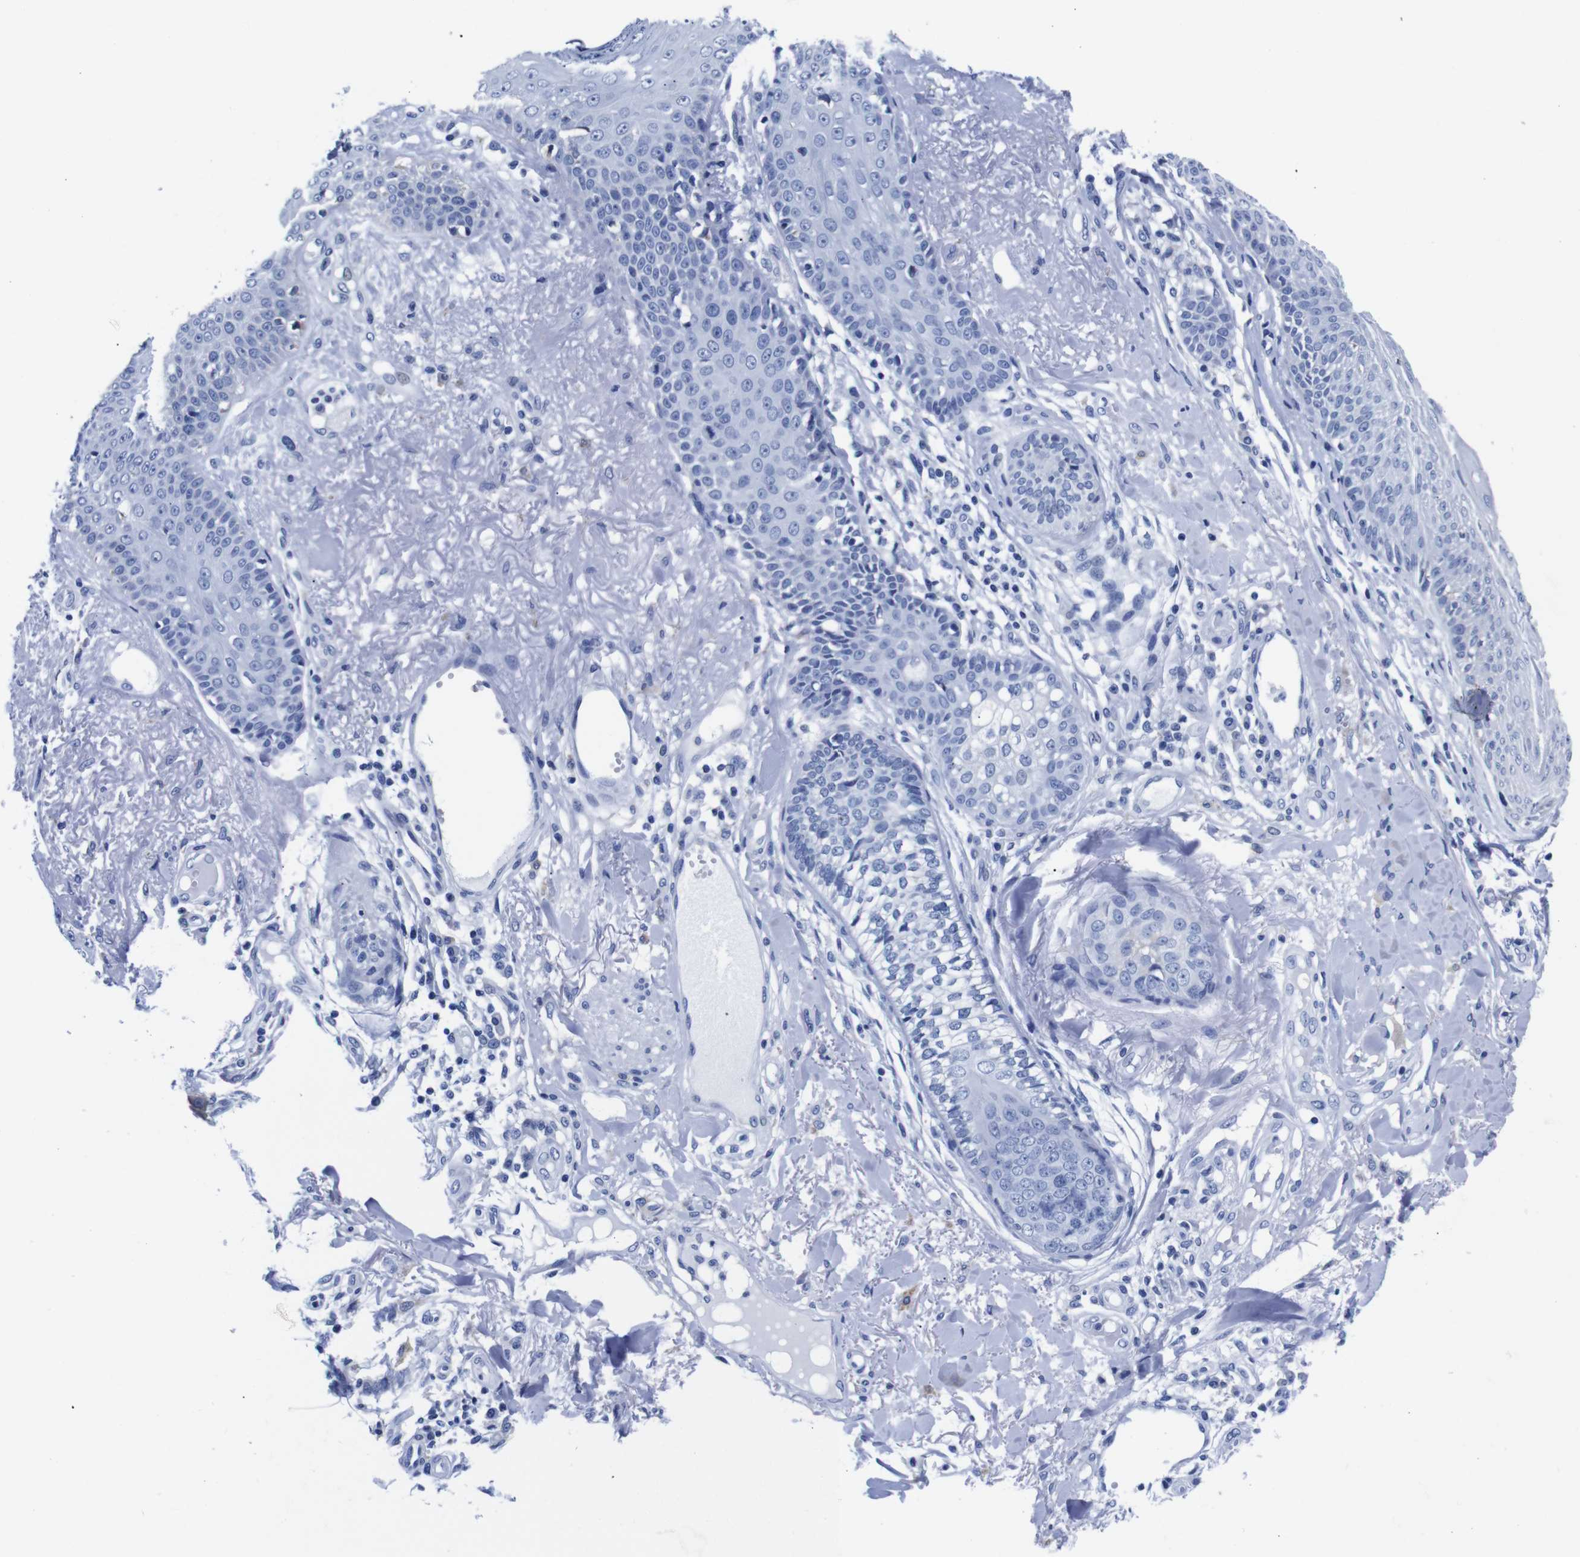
{"staining": {"intensity": "negative", "quantity": "none", "location": "none"}, "tissue": "skin cancer", "cell_type": "Tumor cells", "image_type": "cancer", "snomed": [{"axis": "morphology", "description": "Normal tissue, NOS"}, {"axis": "morphology", "description": "Basal cell carcinoma"}, {"axis": "topography", "description": "Skin"}], "caption": "High power microscopy histopathology image of an immunohistochemistry (IHC) histopathology image of skin cancer (basal cell carcinoma), revealing no significant expression in tumor cells. (Brightfield microscopy of DAB immunohistochemistry (IHC) at high magnification).", "gene": "CLEC4G", "patient": {"sex": "male", "age": 52}}